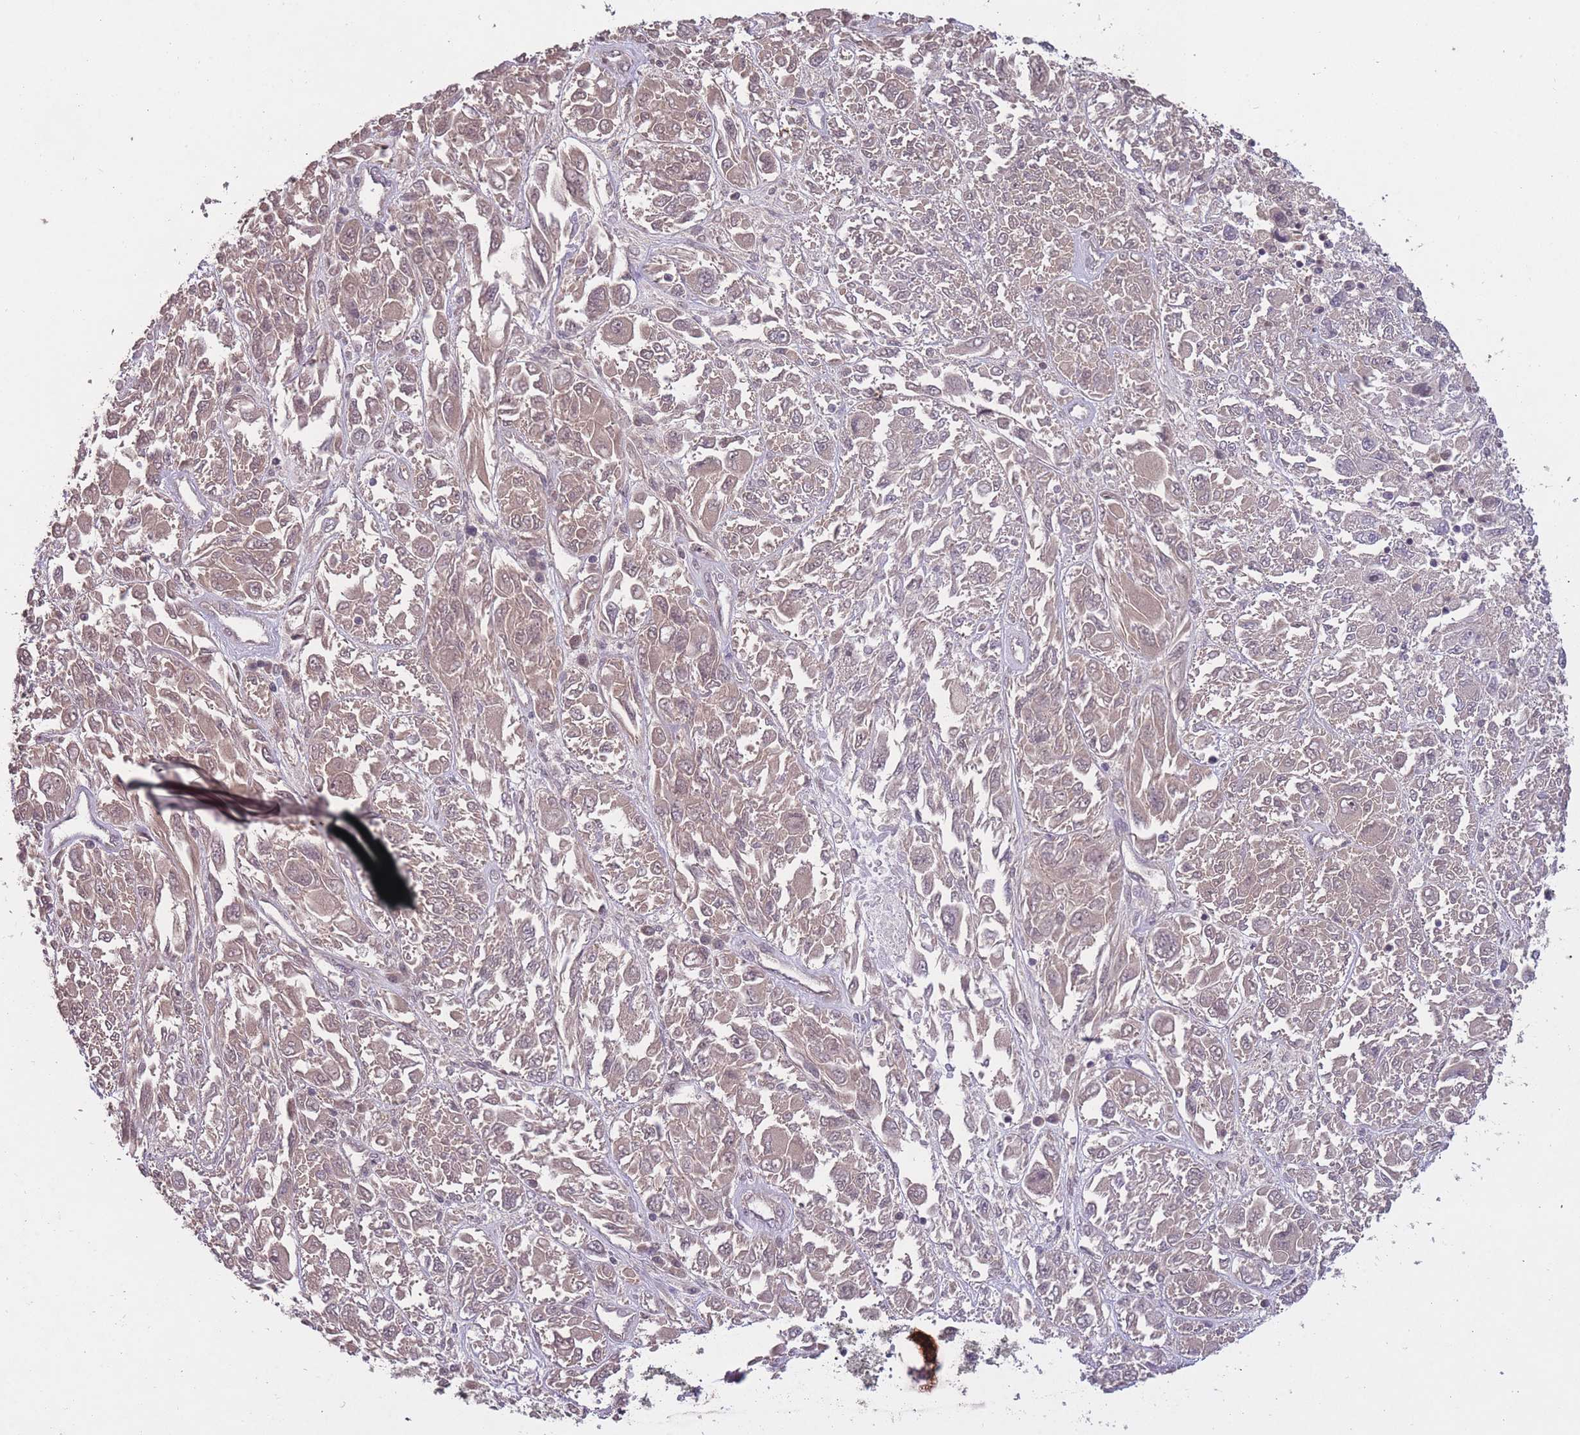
{"staining": {"intensity": "weak", "quantity": ">75%", "location": "cytoplasmic/membranous"}, "tissue": "melanoma", "cell_type": "Tumor cells", "image_type": "cancer", "snomed": [{"axis": "morphology", "description": "Malignant melanoma, NOS"}, {"axis": "topography", "description": "Skin"}], "caption": "Immunohistochemical staining of human melanoma reveals low levels of weak cytoplasmic/membranous protein positivity in about >75% of tumor cells.", "gene": "ADCYAP1R1", "patient": {"sex": "female", "age": 91}}